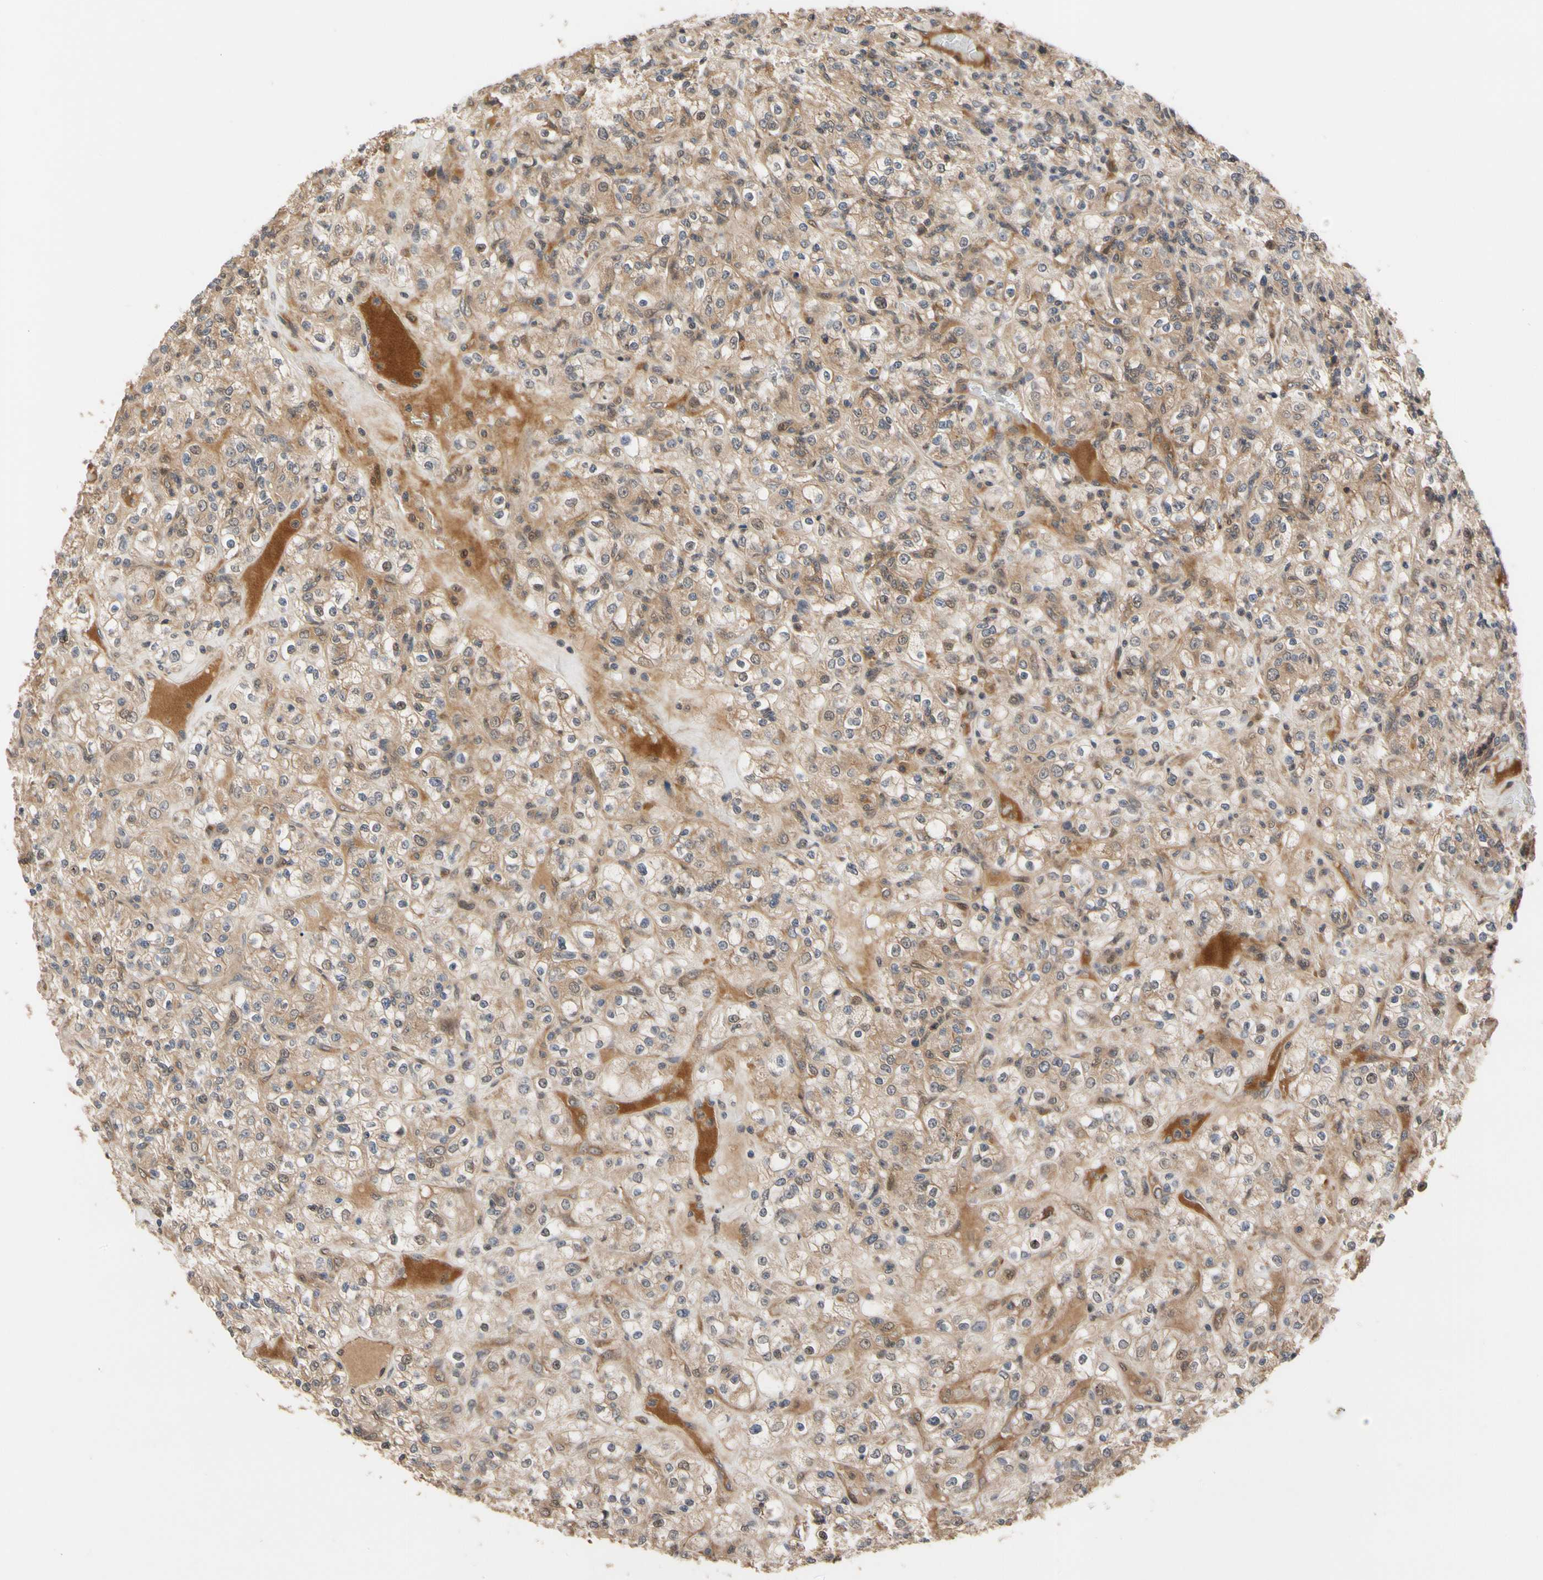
{"staining": {"intensity": "moderate", "quantity": ">75%", "location": "cytoplasmic/membranous"}, "tissue": "renal cancer", "cell_type": "Tumor cells", "image_type": "cancer", "snomed": [{"axis": "morphology", "description": "Normal tissue, NOS"}, {"axis": "morphology", "description": "Adenocarcinoma, NOS"}, {"axis": "topography", "description": "Kidney"}], "caption": "This image exhibits renal cancer (adenocarcinoma) stained with immunohistochemistry (IHC) to label a protein in brown. The cytoplasmic/membranous of tumor cells show moderate positivity for the protein. Nuclei are counter-stained blue.", "gene": "CYTIP", "patient": {"sex": "female", "age": 72}}